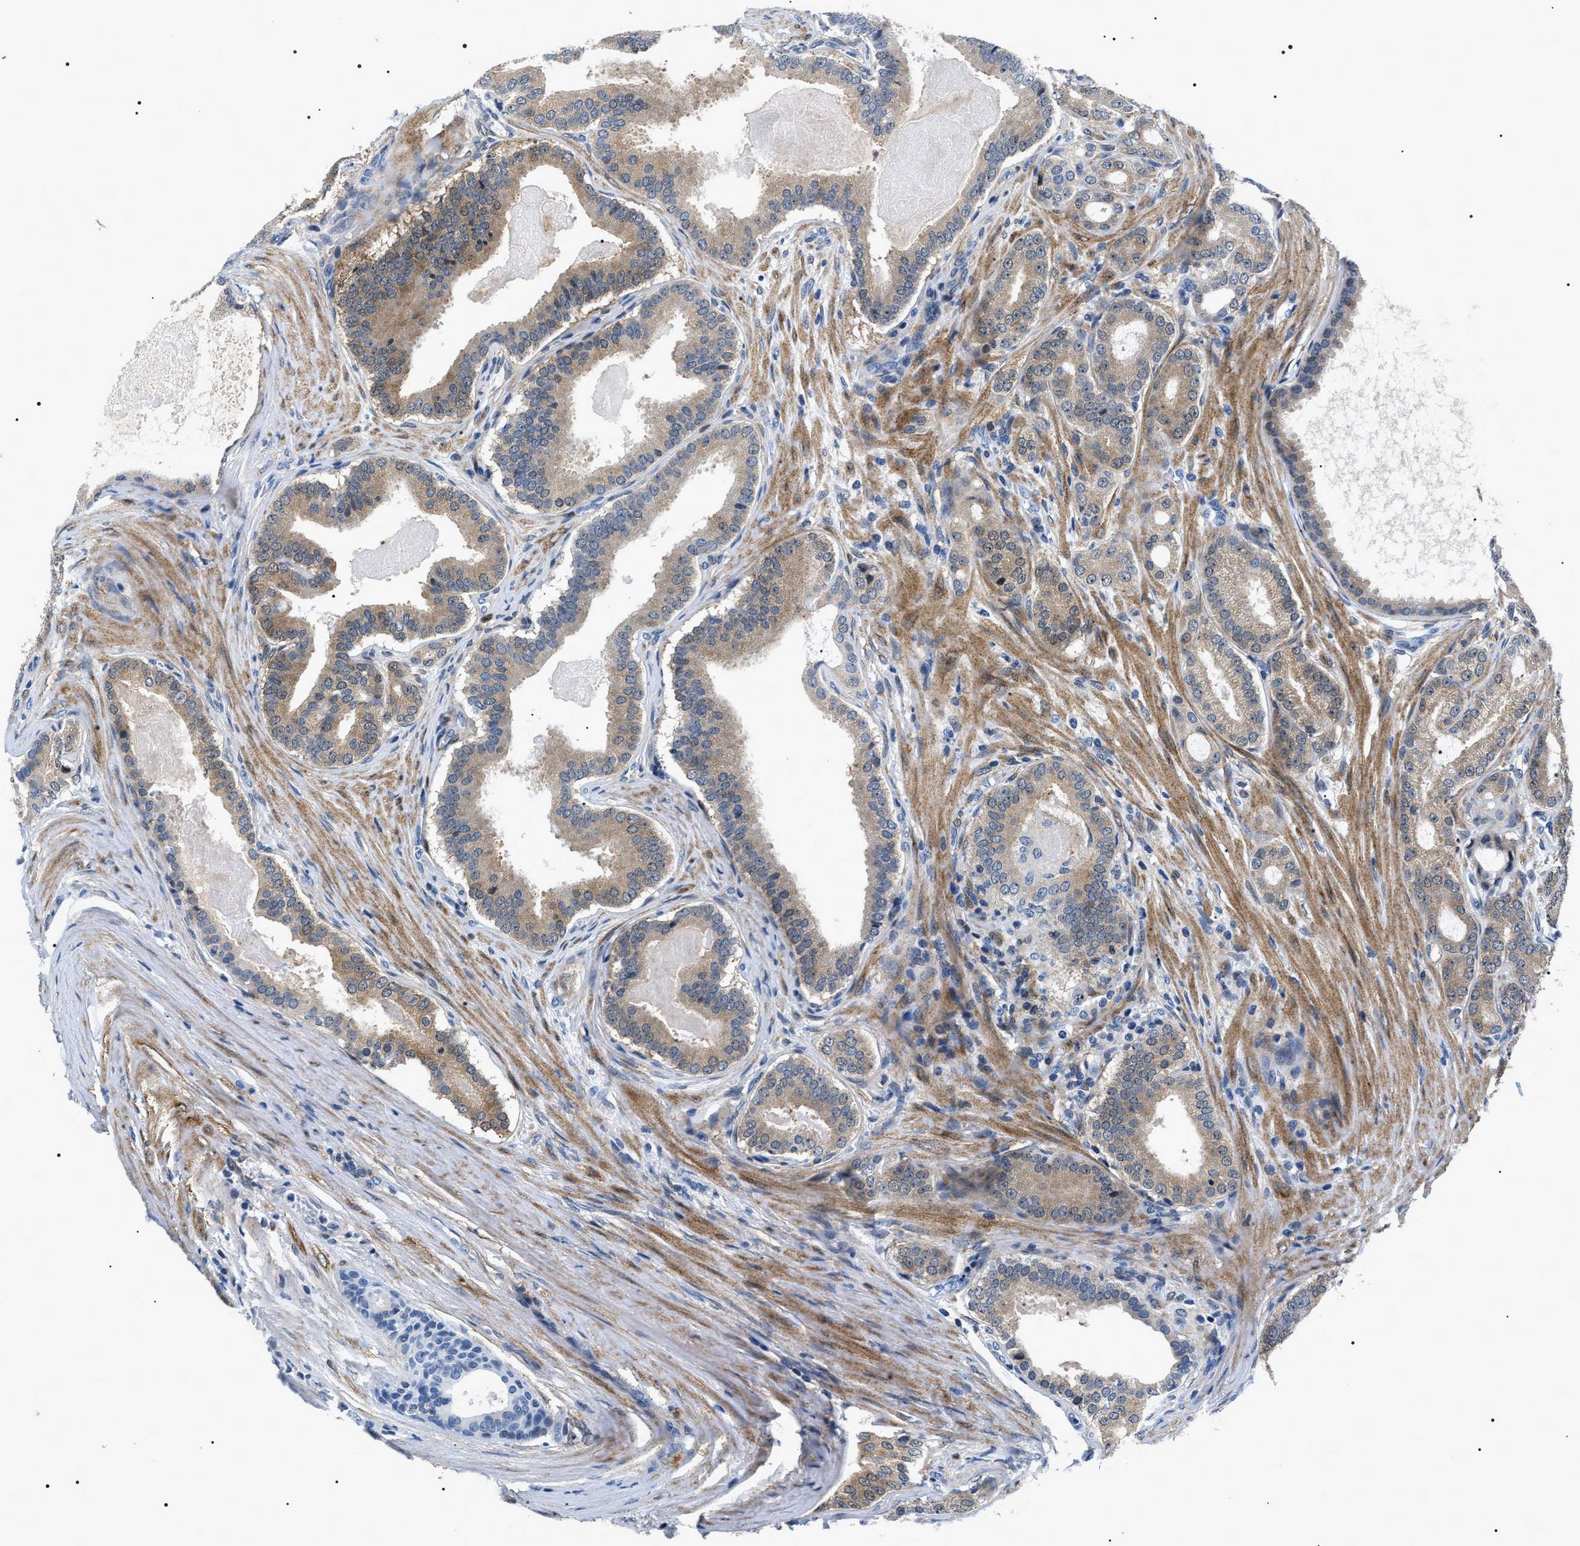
{"staining": {"intensity": "moderate", "quantity": ">75%", "location": "cytoplasmic/membranous"}, "tissue": "prostate cancer", "cell_type": "Tumor cells", "image_type": "cancer", "snomed": [{"axis": "morphology", "description": "Adenocarcinoma, High grade"}, {"axis": "topography", "description": "Prostate"}], "caption": "Immunohistochemistry (IHC) photomicrograph of neoplastic tissue: human prostate cancer stained using immunohistochemistry demonstrates medium levels of moderate protein expression localized specifically in the cytoplasmic/membranous of tumor cells, appearing as a cytoplasmic/membranous brown color.", "gene": "BAG2", "patient": {"sex": "male", "age": 60}}